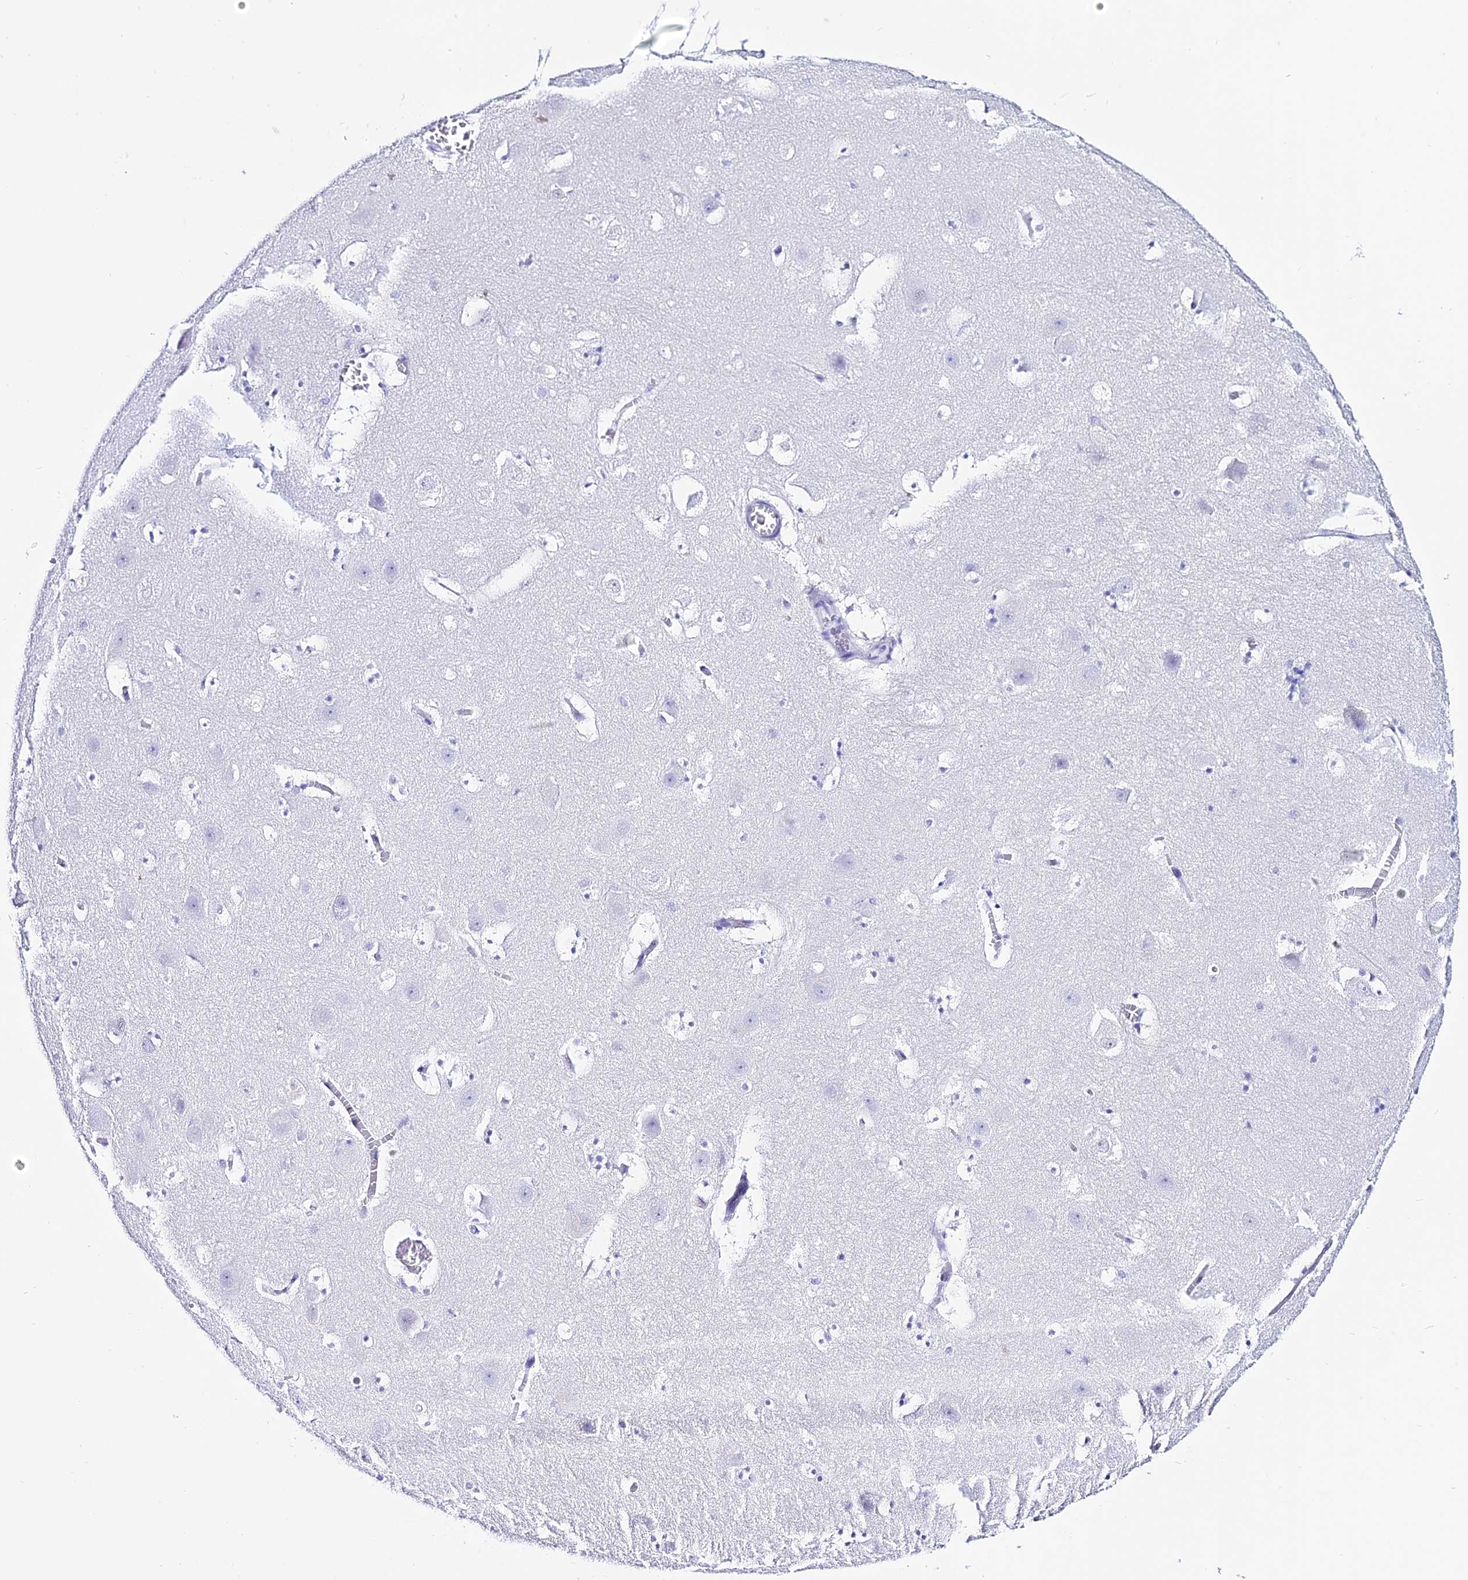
{"staining": {"intensity": "negative", "quantity": "none", "location": "none"}, "tissue": "hippocampus", "cell_type": "Glial cells", "image_type": "normal", "snomed": [{"axis": "morphology", "description": "Normal tissue, NOS"}, {"axis": "topography", "description": "Hippocampus"}], "caption": "This is an immunohistochemistry photomicrograph of unremarkable hippocampus. There is no expression in glial cells.", "gene": "TRMT44", "patient": {"sex": "male", "age": 45}}